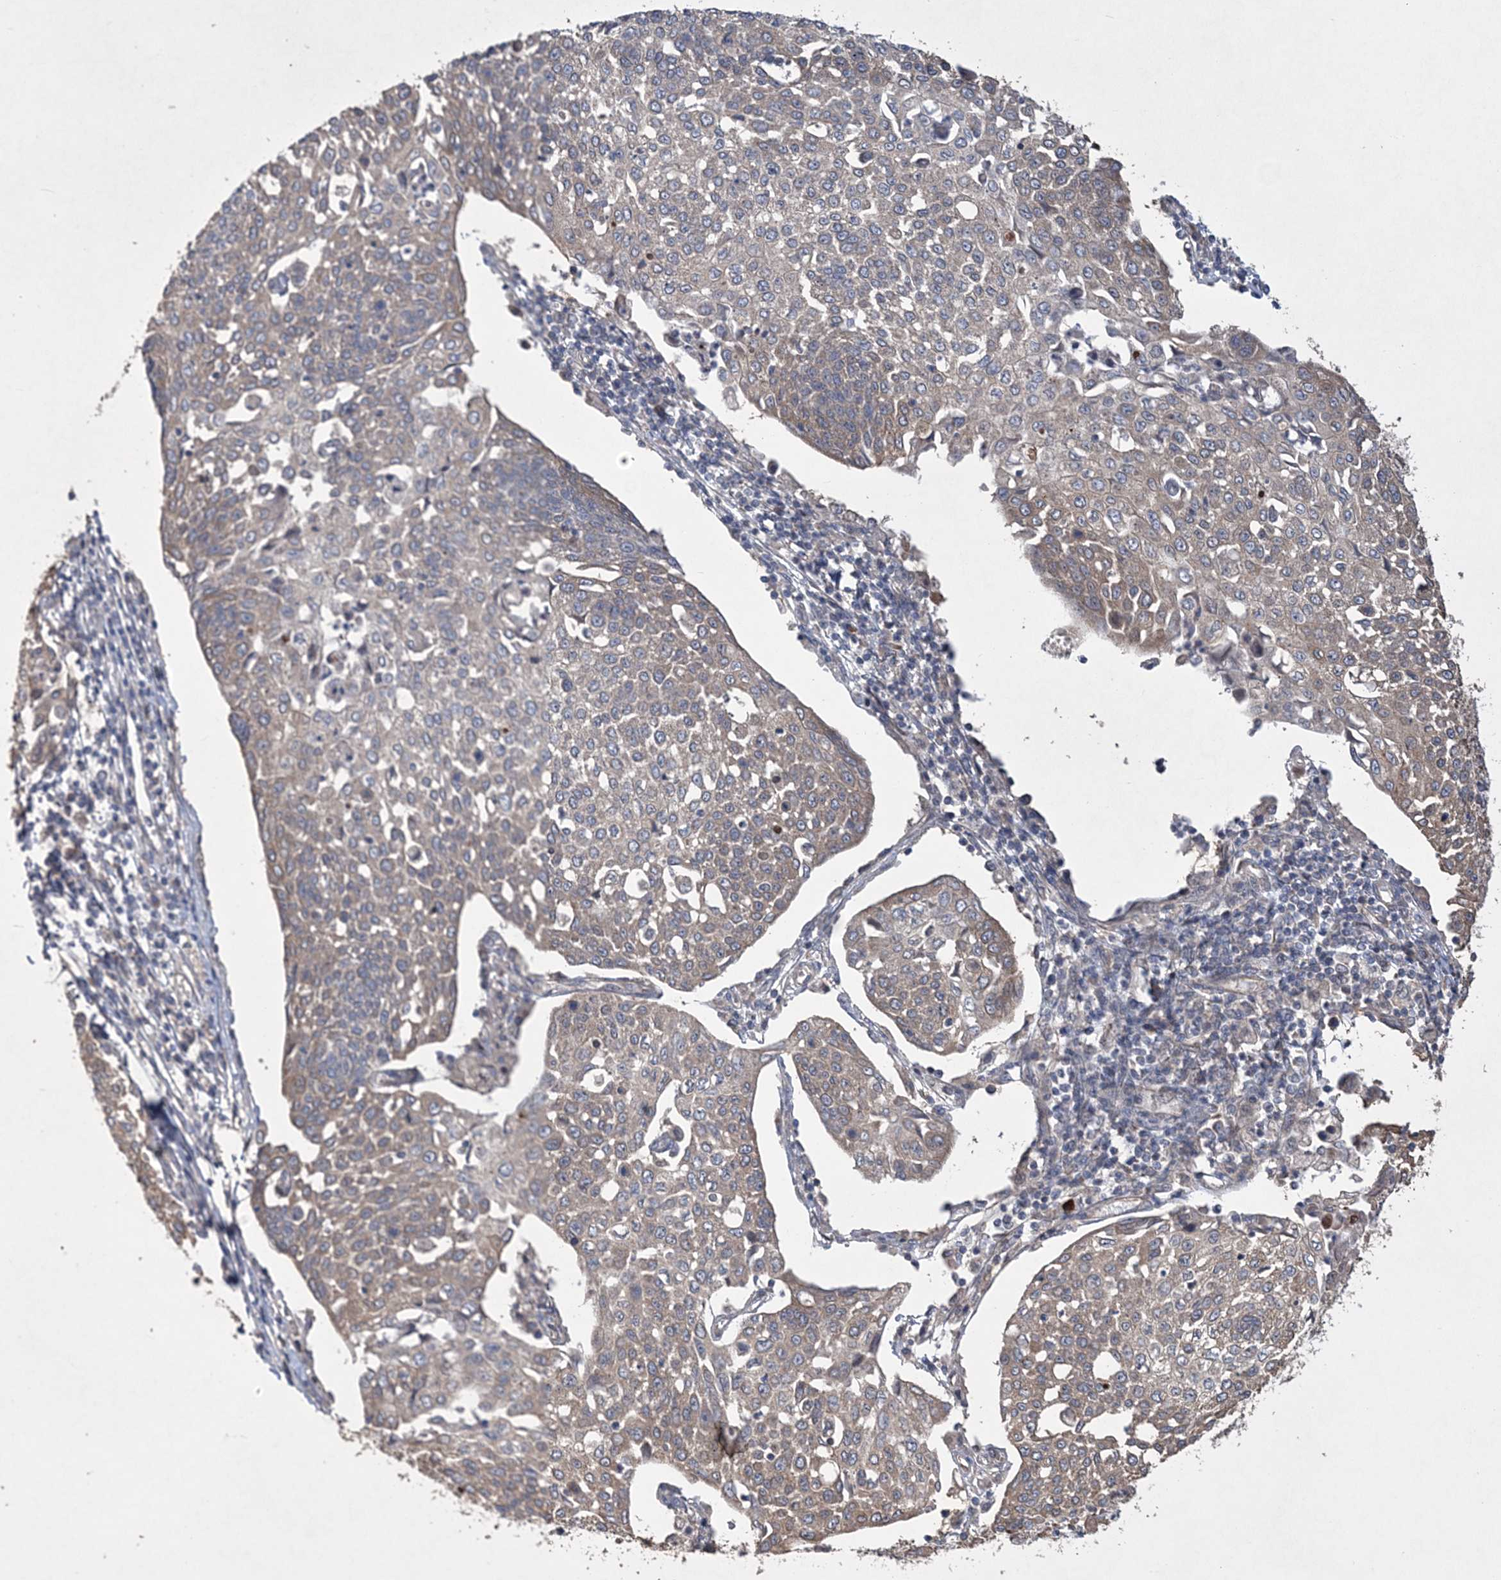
{"staining": {"intensity": "weak", "quantity": "25%-75%", "location": "cytoplasmic/membranous"}, "tissue": "cervical cancer", "cell_type": "Tumor cells", "image_type": "cancer", "snomed": [{"axis": "morphology", "description": "Squamous cell carcinoma, NOS"}, {"axis": "topography", "description": "Cervix"}], "caption": "Immunohistochemical staining of cervical squamous cell carcinoma demonstrates low levels of weak cytoplasmic/membranous protein expression in approximately 25%-75% of tumor cells.", "gene": "MTRF1L", "patient": {"sex": "female", "age": 34}}